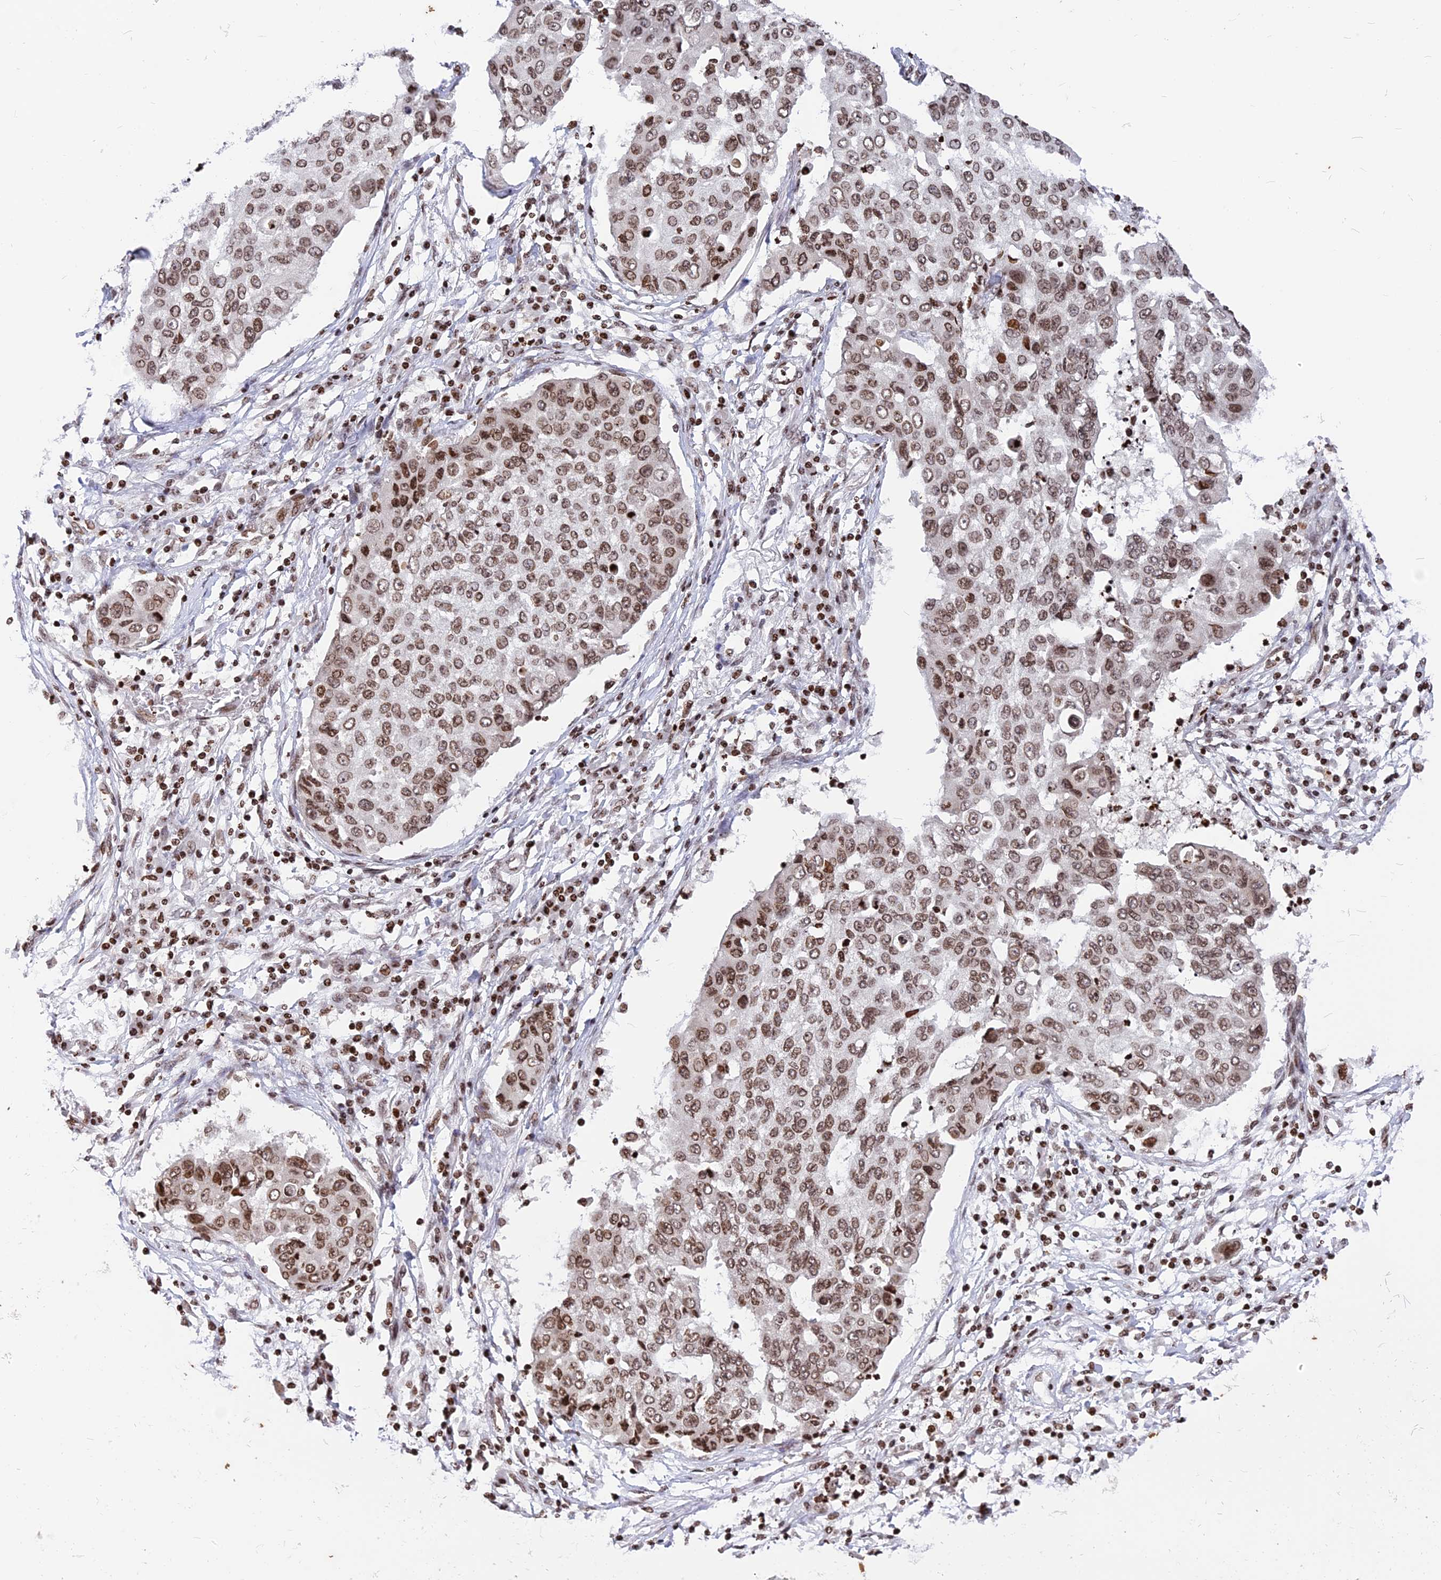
{"staining": {"intensity": "moderate", "quantity": ">75%", "location": "nuclear"}, "tissue": "lung cancer", "cell_type": "Tumor cells", "image_type": "cancer", "snomed": [{"axis": "morphology", "description": "Squamous cell carcinoma, NOS"}, {"axis": "topography", "description": "Lung"}], "caption": "Immunohistochemistry (IHC) (DAB) staining of lung cancer (squamous cell carcinoma) demonstrates moderate nuclear protein expression in about >75% of tumor cells.", "gene": "TET2", "patient": {"sex": "male", "age": 74}}